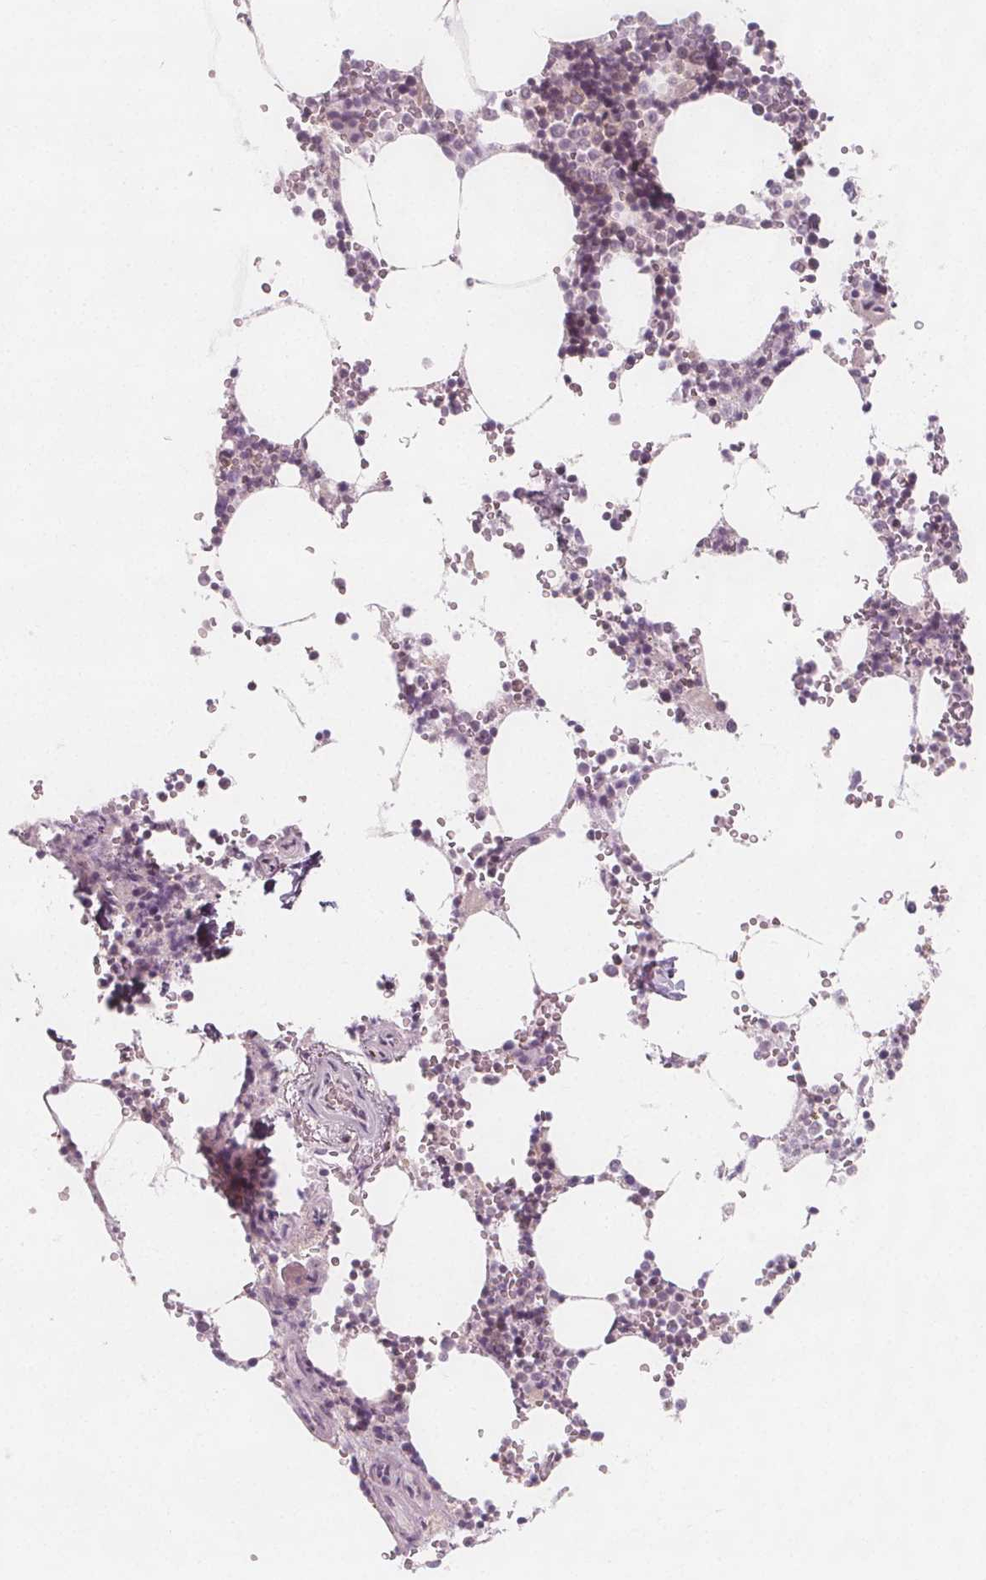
{"staining": {"intensity": "weak", "quantity": "25%-75%", "location": "nuclear"}, "tissue": "bone marrow", "cell_type": "Hematopoietic cells", "image_type": "normal", "snomed": [{"axis": "morphology", "description": "Normal tissue, NOS"}, {"axis": "topography", "description": "Bone marrow"}], "caption": "A micrograph of human bone marrow stained for a protein displays weak nuclear brown staining in hematopoietic cells.", "gene": "C1orf167", "patient": {"sex": "male", "age": 54}}